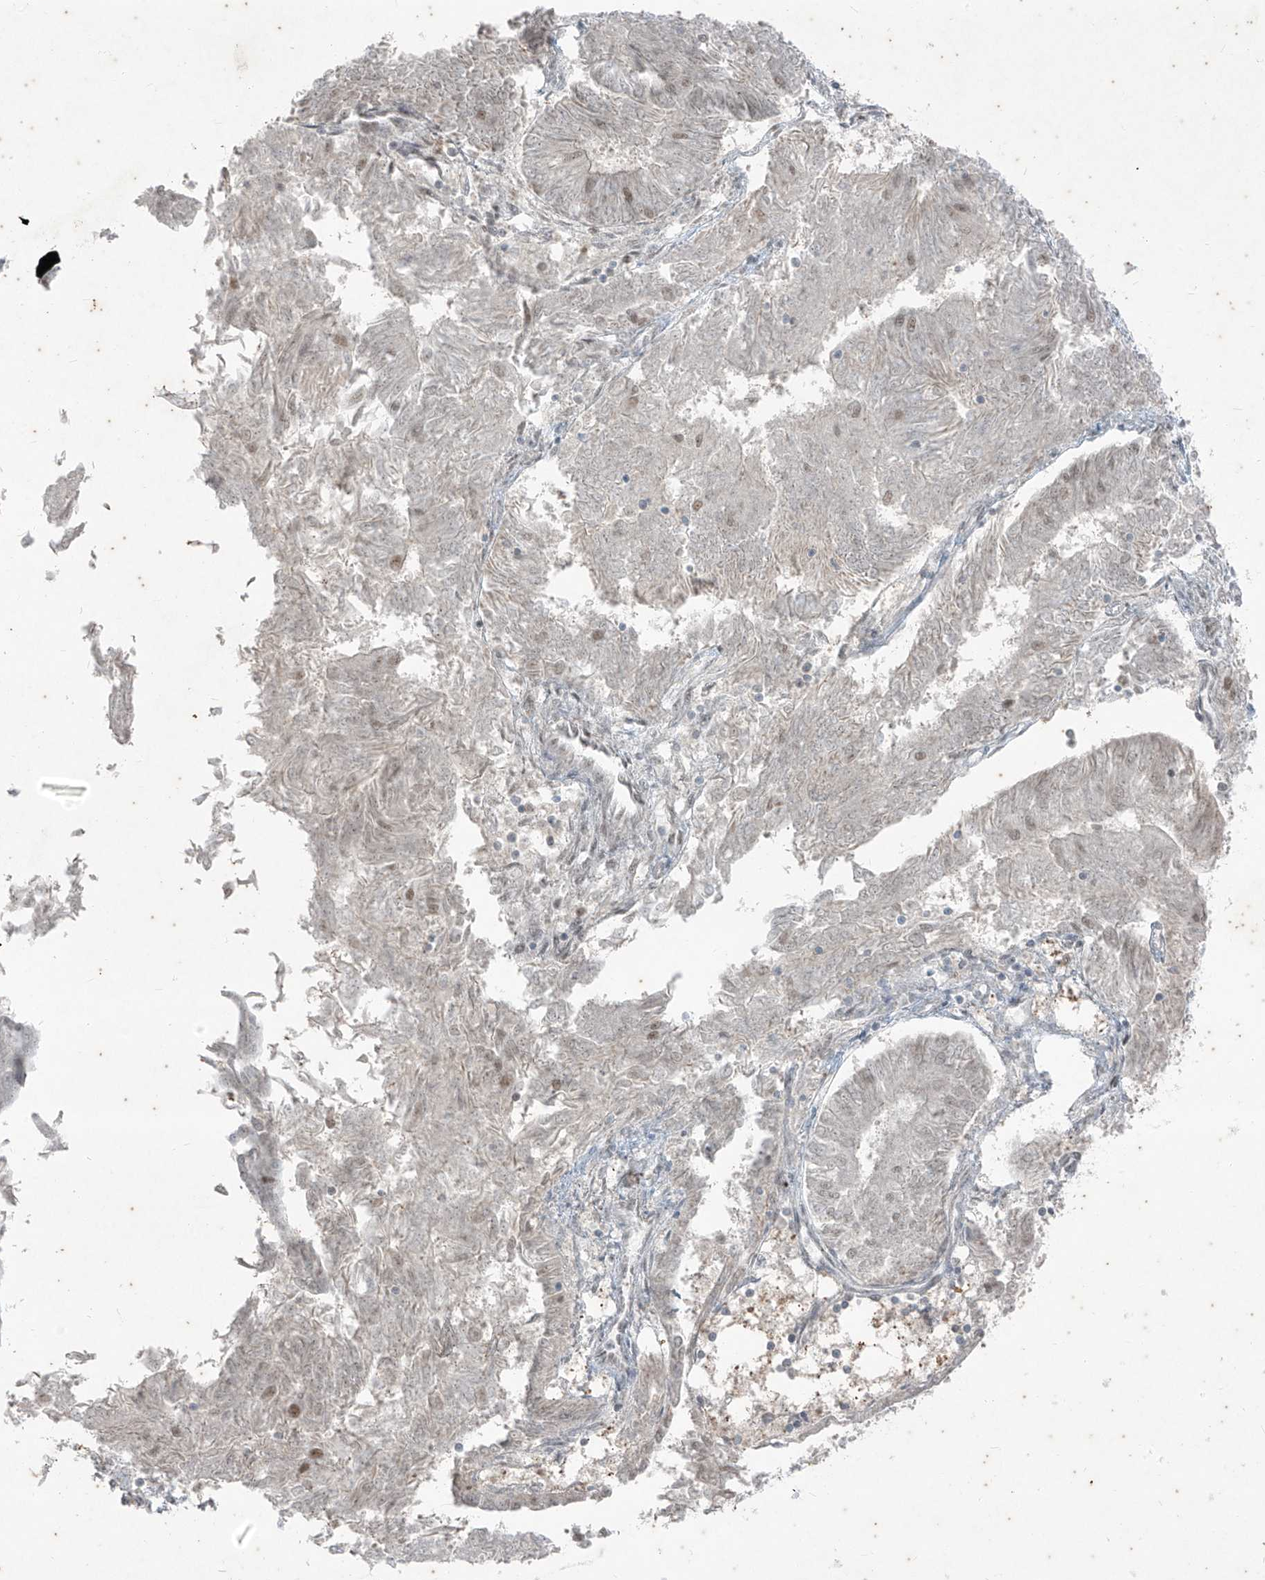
{"staining": {"intensity": "weak", "quantity": "<25%", "location": "nuclear"}, "tissue": "endometrial cancer", "cell_type": "Tumor cells", "image_type": "cancer", "snomed": [{"axis": "morphology", "description": "Adenocarcinoma, NOS"}, {"axis": "topography", "description": "Endometrium"}], "caption": "High magnification brightfield microscopy of endometrial adenocarcinoma stained with DAB (brown) and counterstained with hematoxylin (blue): tumor cells show no significant staining. (Stains: DAB (3,3'-diaminobenzidine) immunohistochemistry with hematoxylin counter stain, Microscopy: brightfield microscopy at high magnification).", "gene": "ZNF354B", "patient": {"sex": "female", "age": 58}}